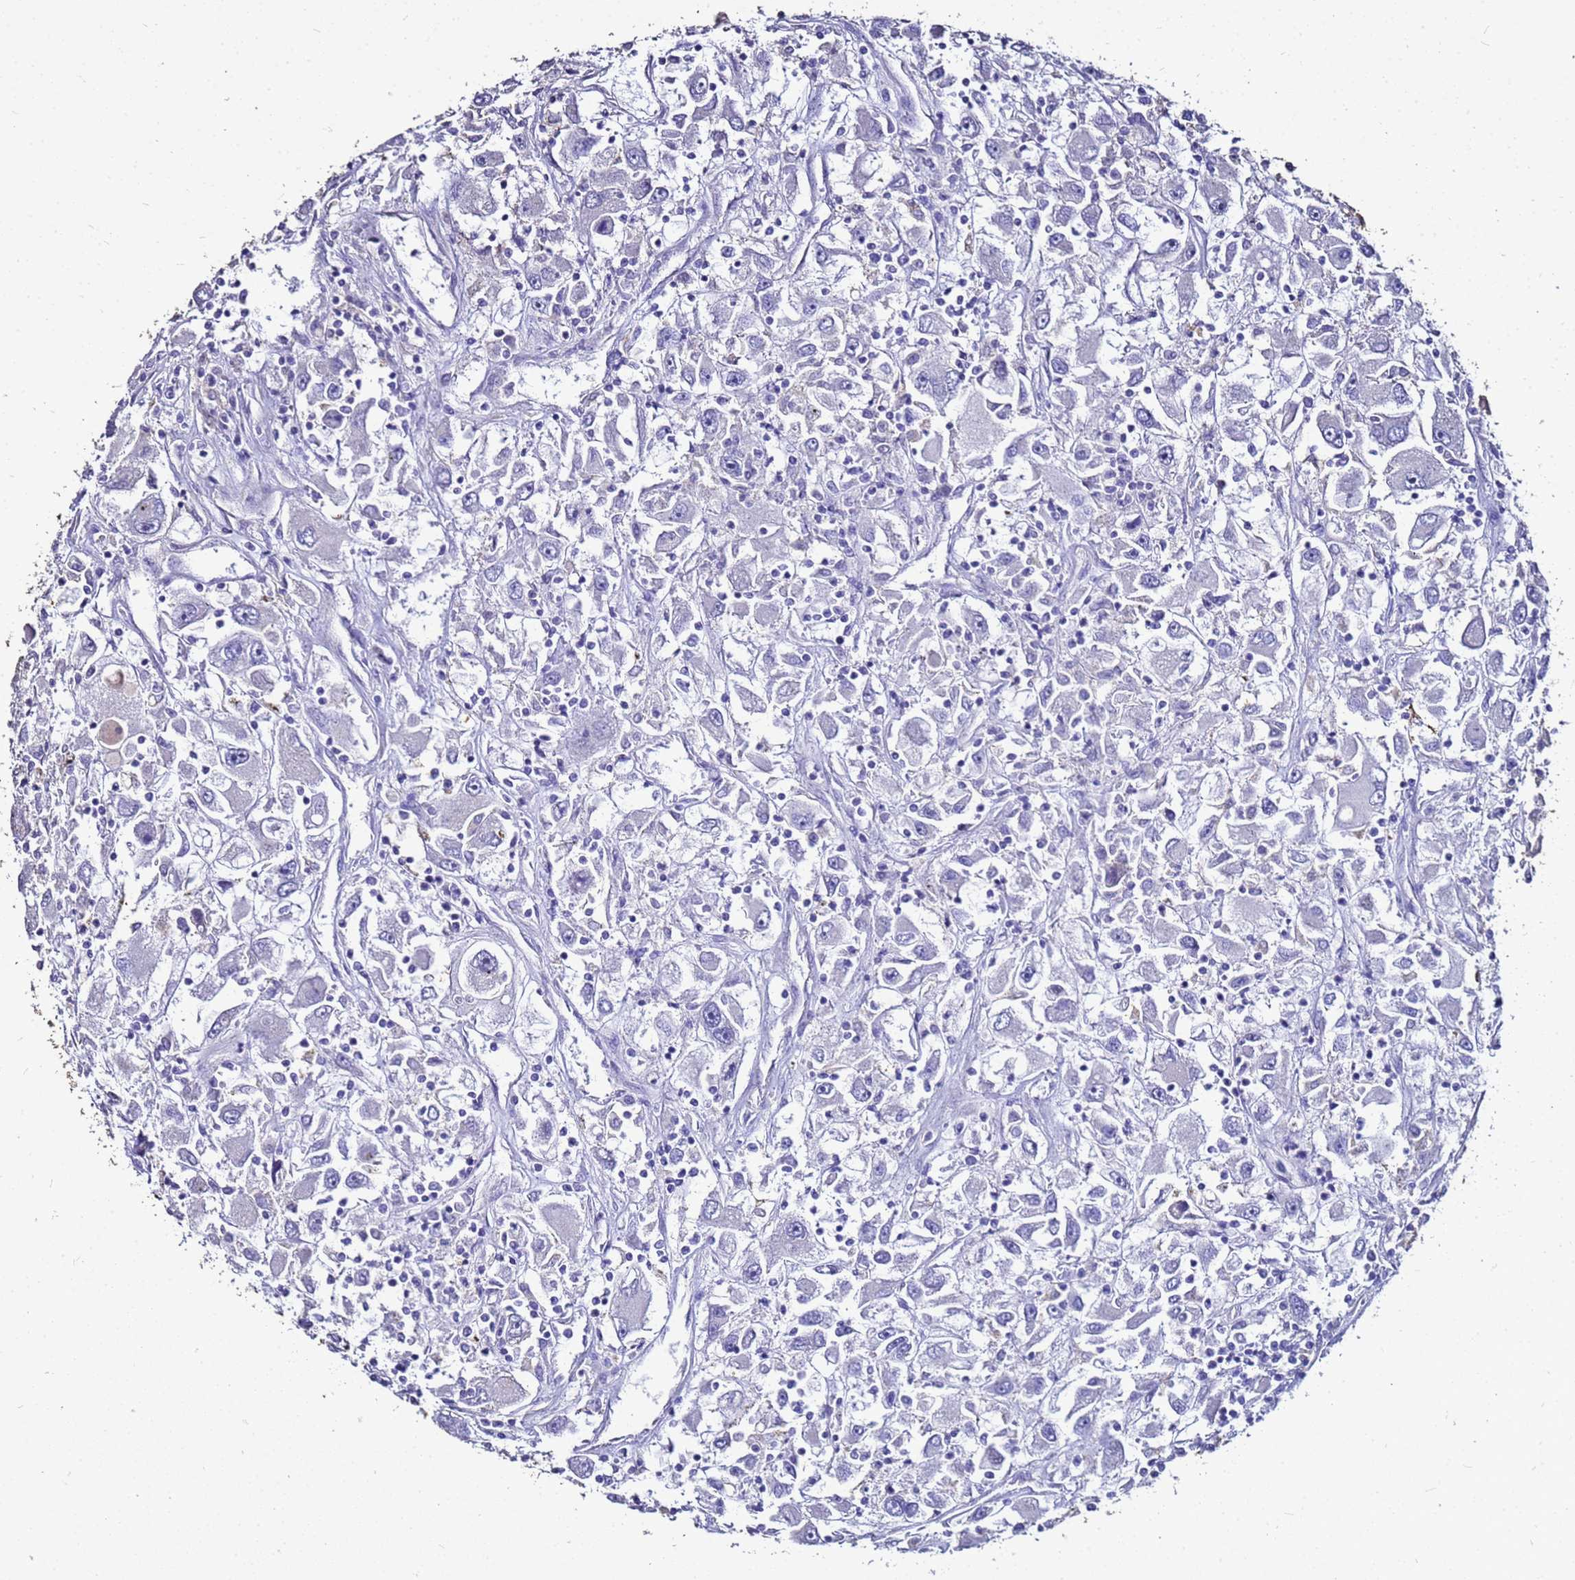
{"staining": {"intensity": "negative", "quantity": "none", "location": "none"}, "tissue": "renal cancer", "cell_type": "Tumor cells", "image_type": "cancer", "snomed": [{"axis": "morphology", "description": "Adenocarcinoma, NOS"}, {"axis": "topography", "description": "Kidney"}], "caption": "An IHC photomicrograph of adenocarcinoma (renal) is shown. There is no staining in tumor cells of adenocarcinoma (renal). Nuclei are stained in blue.", "gene": "S100A2", "patient": {"sex": "female", "age": 52}}